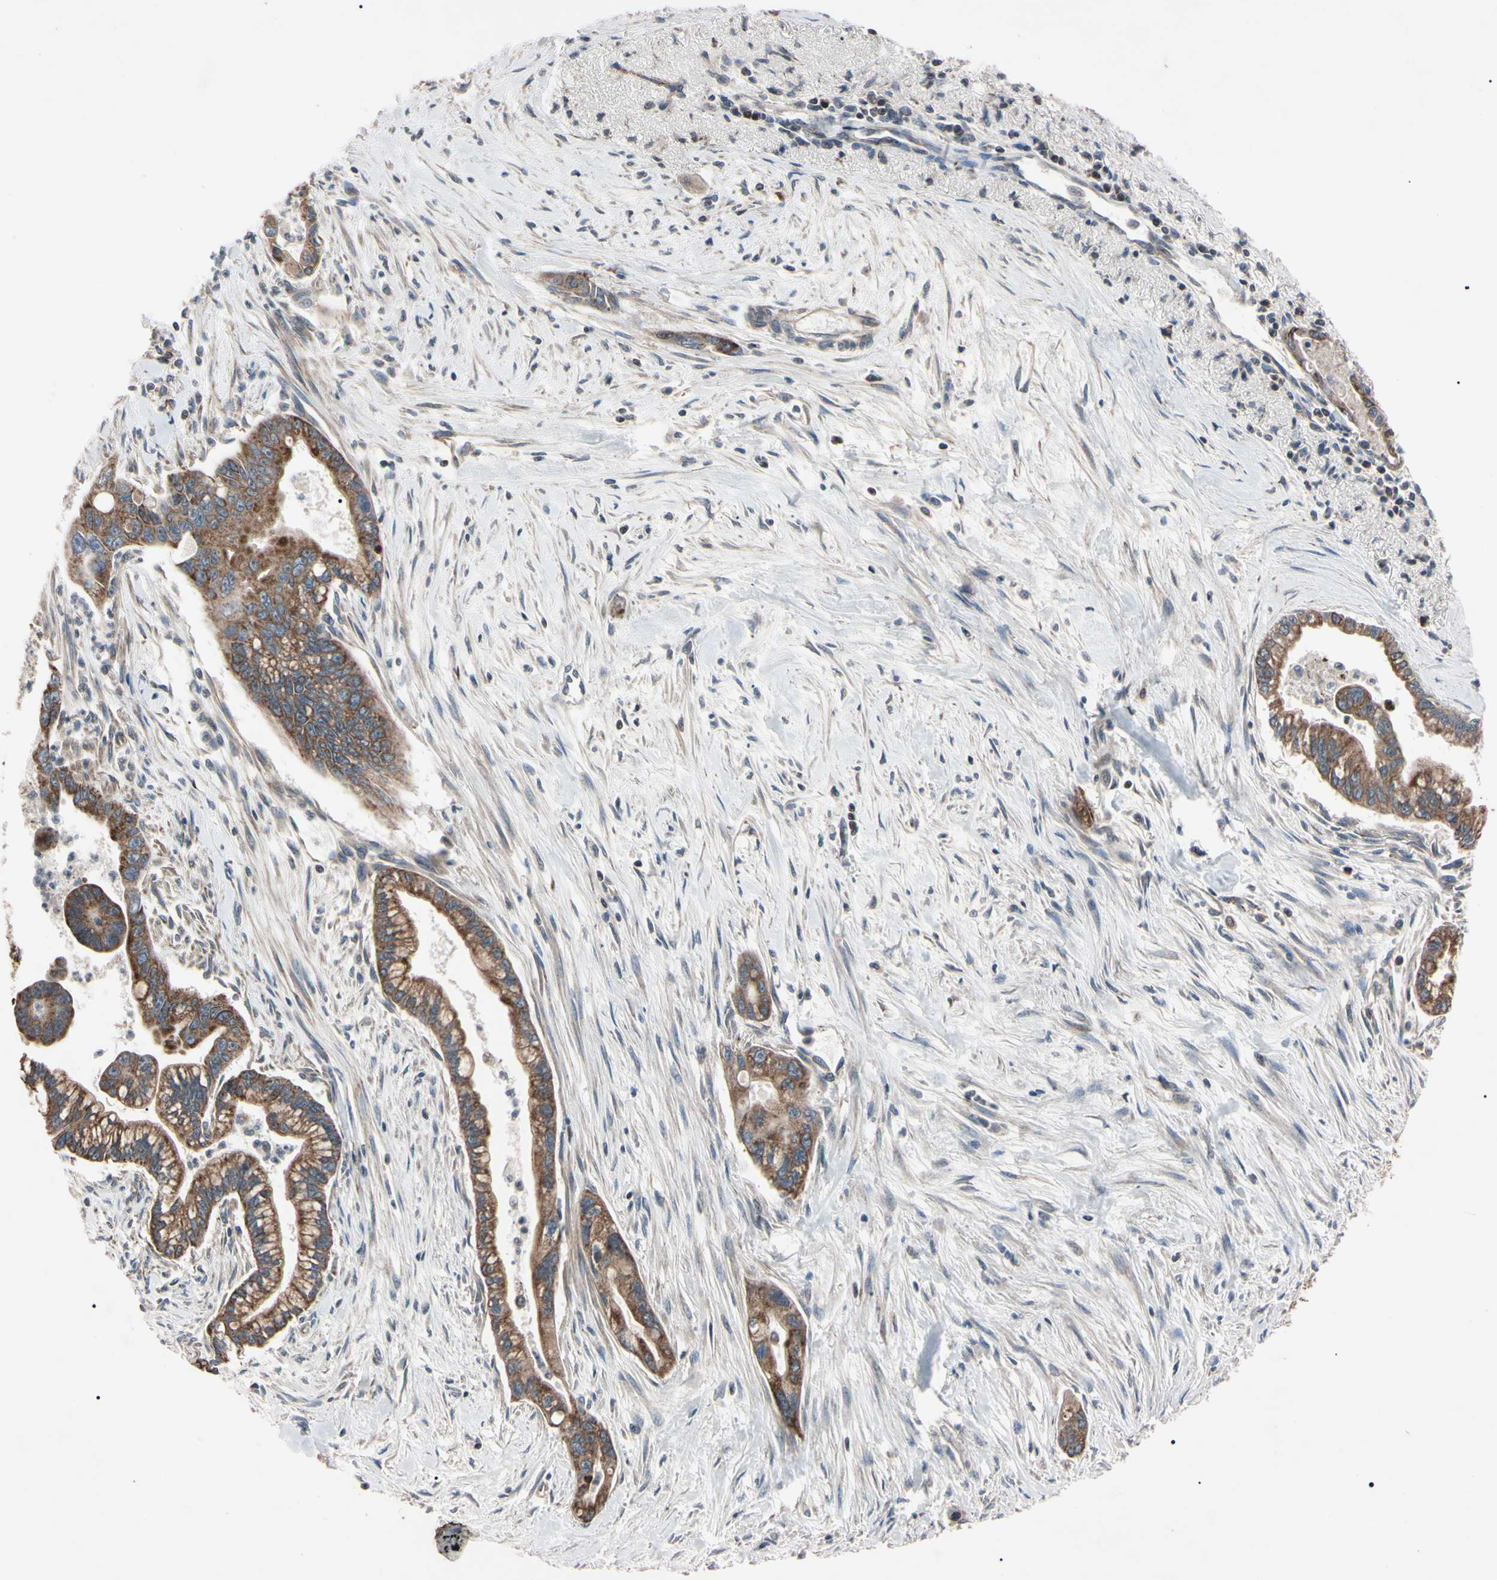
{"staining": {"intensity": "weak", "quantity": ">75%", "location": "cytoplasmic/membranous"}, "tissue": "pancreatic cancer", "cell_type": "Tumor cells", "image_type": "cancer", "snomed": [{"axis": "morphology", "description": "Adenocarcinoma, NOS"}, {"axis": "topography", "description": "Pancreas"}], "caption": "Pancreatic cancer tissue demonstrates weak cytoplasmic/membranous expression in about >75% of tumor cells, visualized by immunohistochemistry. Immunohistochemistry (ihc) stains the protein of interest in brown and the nuclei are stained blue.", "gene": "TNFRSF1A", "patient": {"sex": "male", "age": 70}}